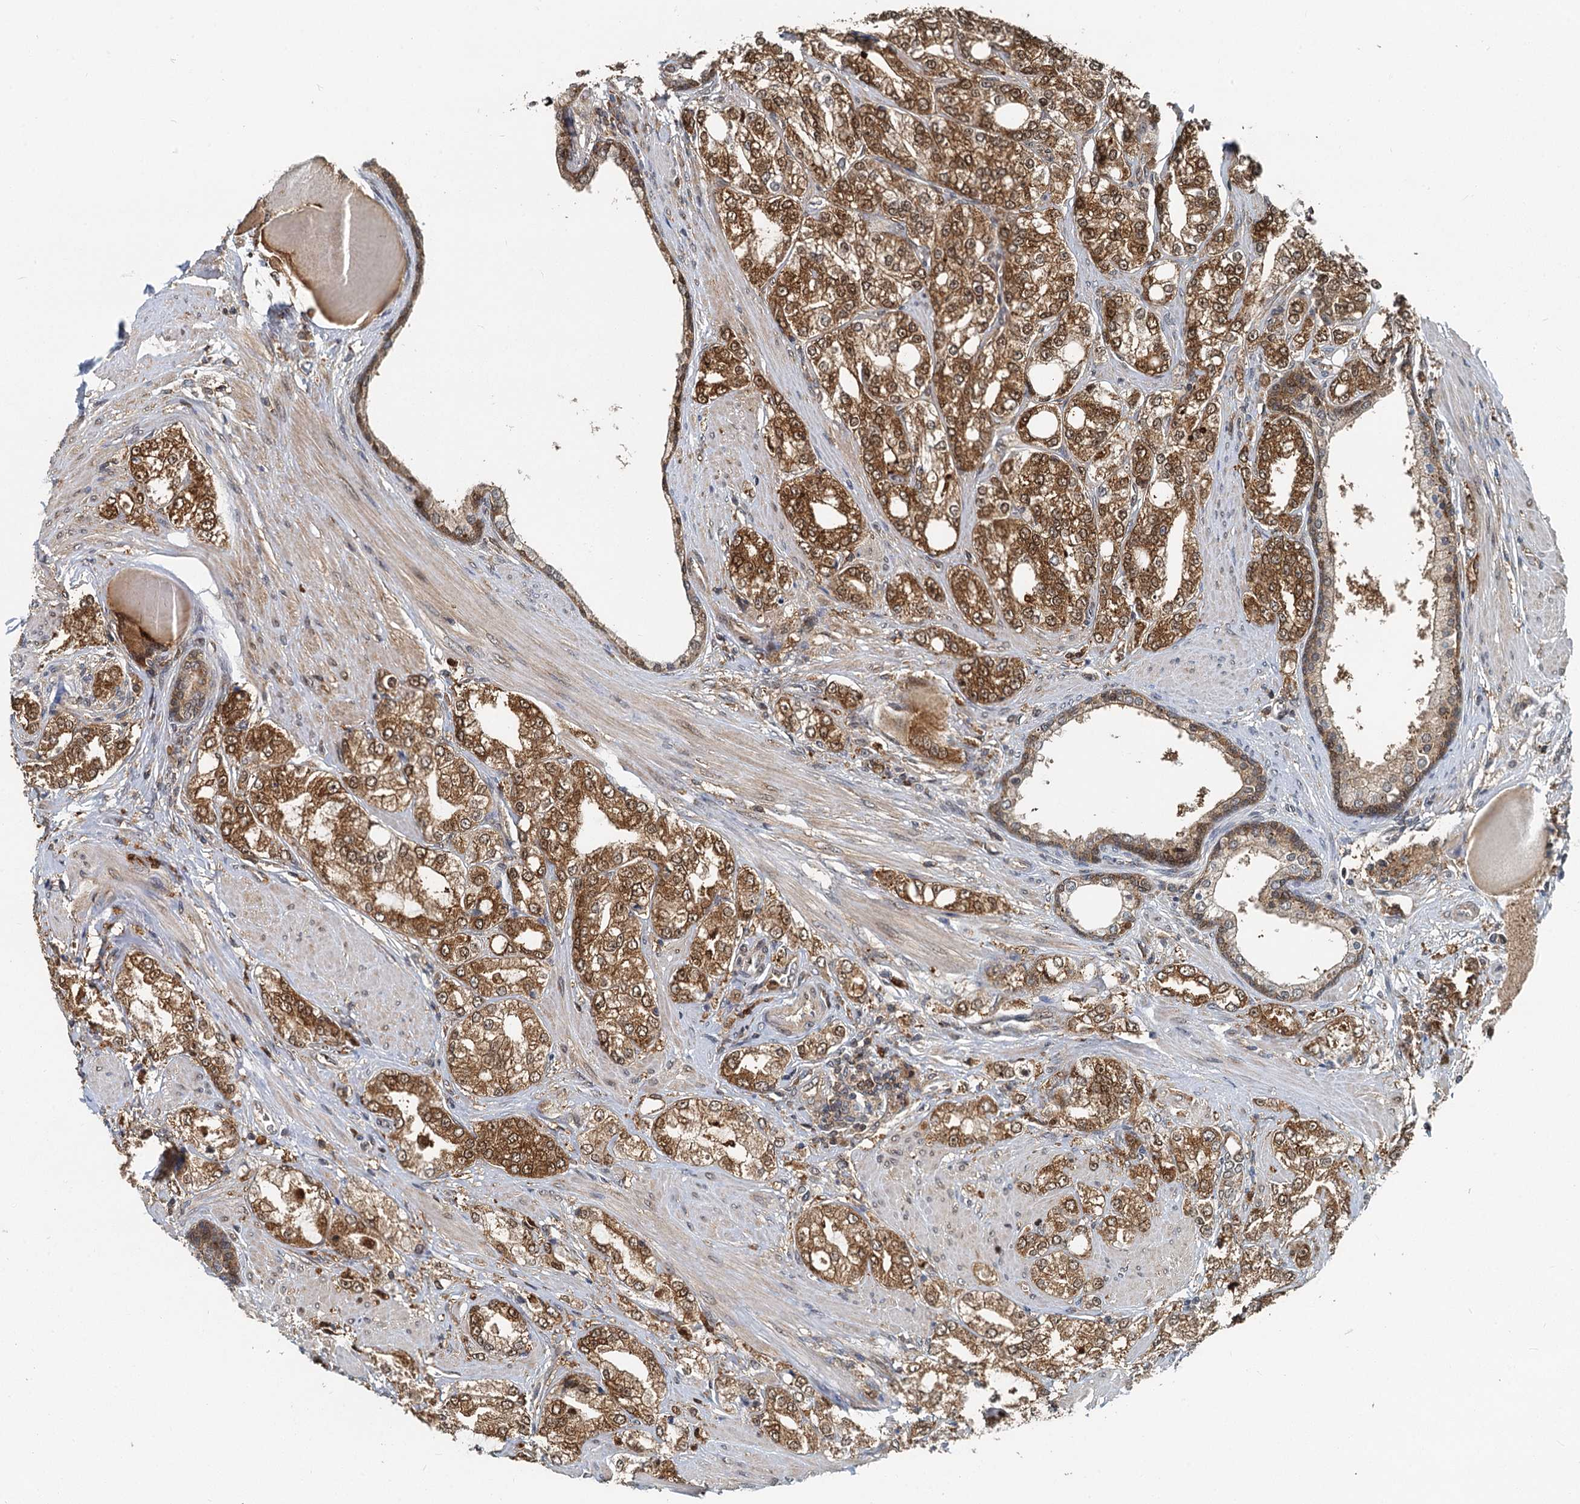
{"staining": {"intensity": "strong", "quantity": ">75%", "location": "cytoplasmic/membranous,nuclear"}, "tissue": "prostate cancer", "cell_type": "Tumor cells", "image_type": "cancer", "snomed": [{"axis": "morphology", "description": "Adenocarcinoma, High grade"}, {"axis": "topography", "description": "Prostate"}], "caption": "A photomicrograph of prostate adenocarcinoma (high-grade) stained for a protein exhibits strong cytoplasmic/membranous and nuclear brown staining in tumor cells. Immunohistochemistry stains the protein in brown and the nuclei are stained blue.", "gene": "GPI", "patient": {"sex": "male", "age": 64}}